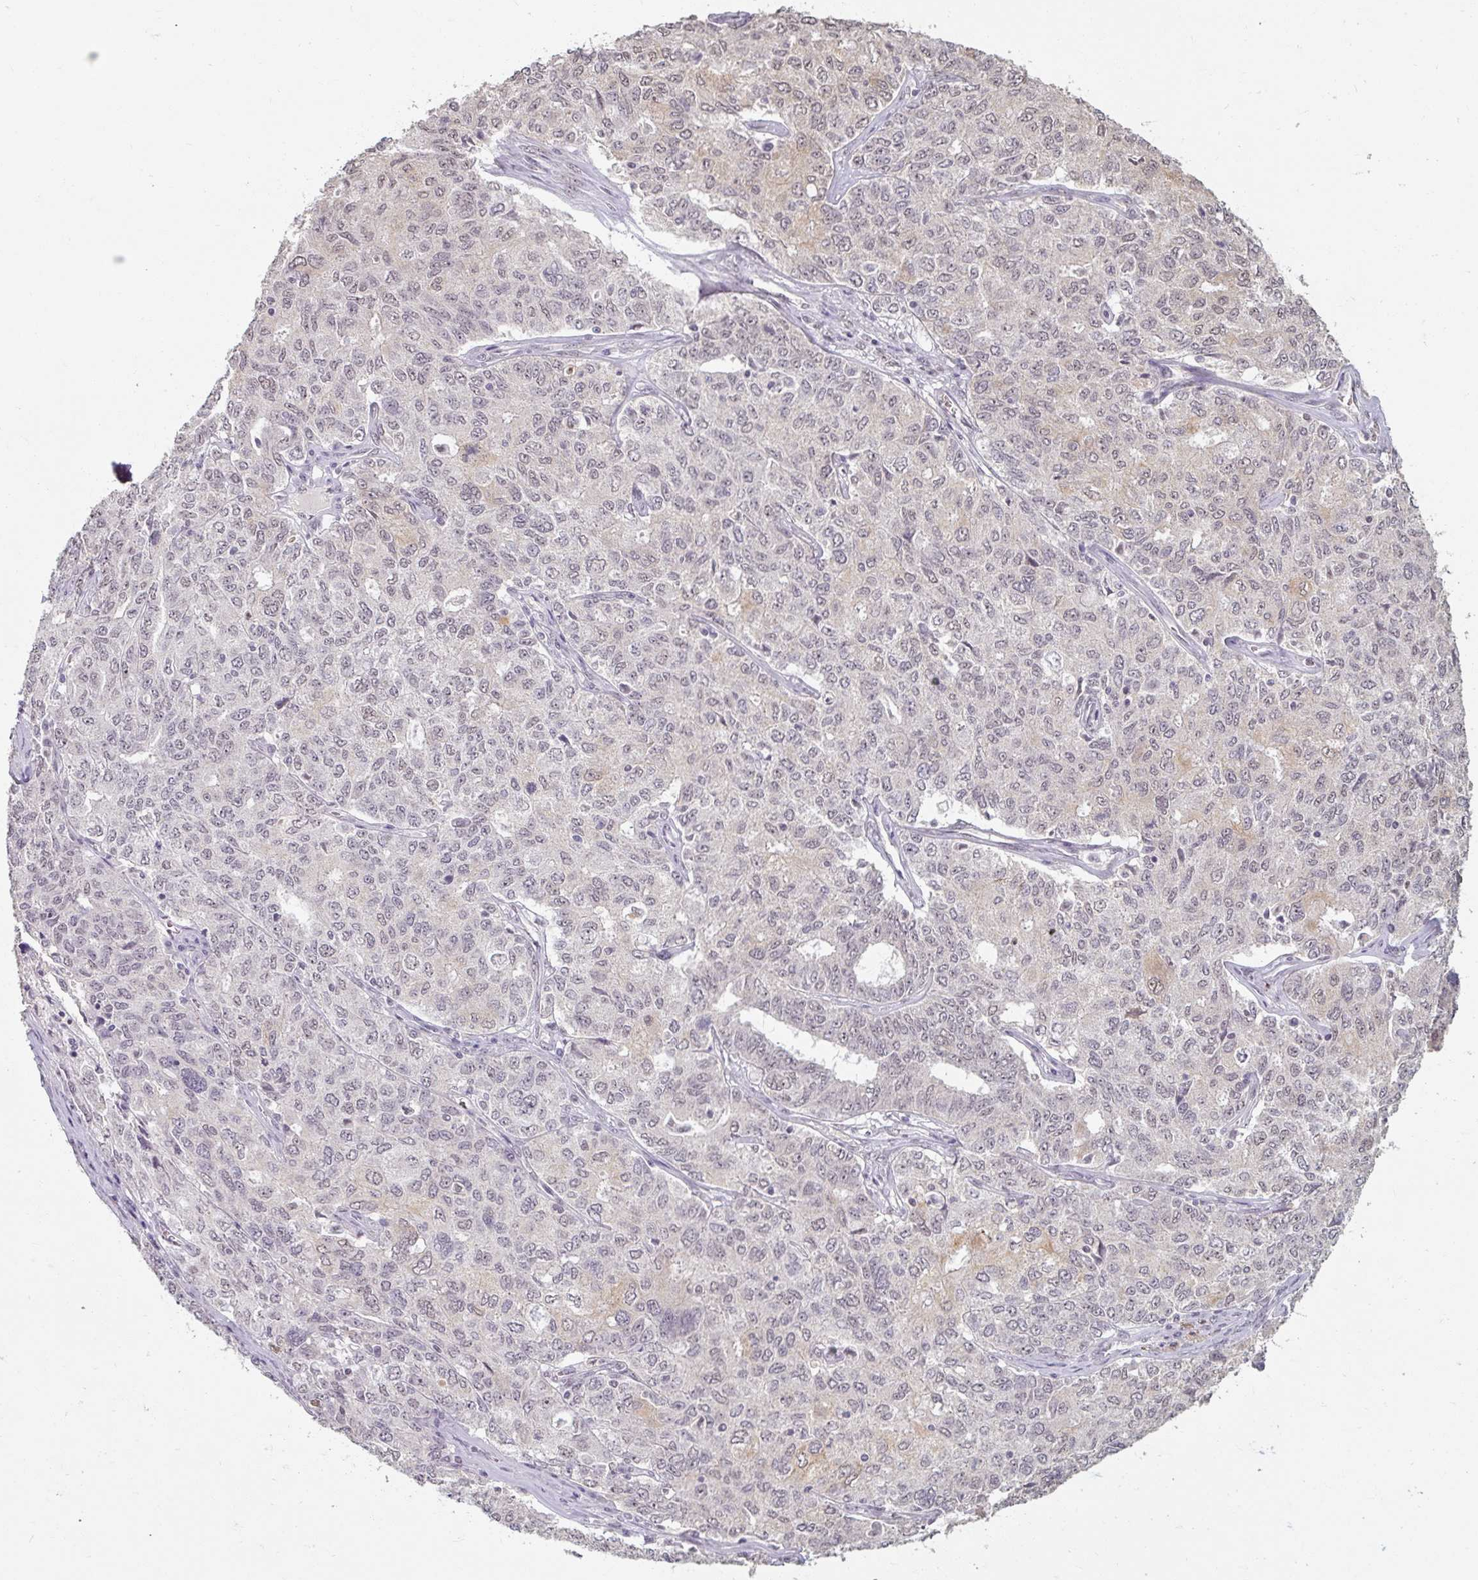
{"staining": {"intensity": "weak", "quantity": "<25%", "location": "nuclear"}, "tissue": "ovarian cancer", "cell_type": "Tumor cells", "image_type": "cancer", "snomed": [{"axis": "morphology", "description": "Carcinoma, endometroid"}, {"axis": "topography", "description": "Ovary"}], "caption": "A high-resolution micrograph shows immunohistochemistry (IHC) staining of ovarian endometroid carcinoma, which exhibits no significant positivity in tumor cells. The staining was performed using DAB to visualize the protein expression in brown, while the nuclei were stained in blue with hematoxylin (Magnification: 20x).", "gene": "ZFTRAF1", "patient": {"sex": "female", "age": 62}}